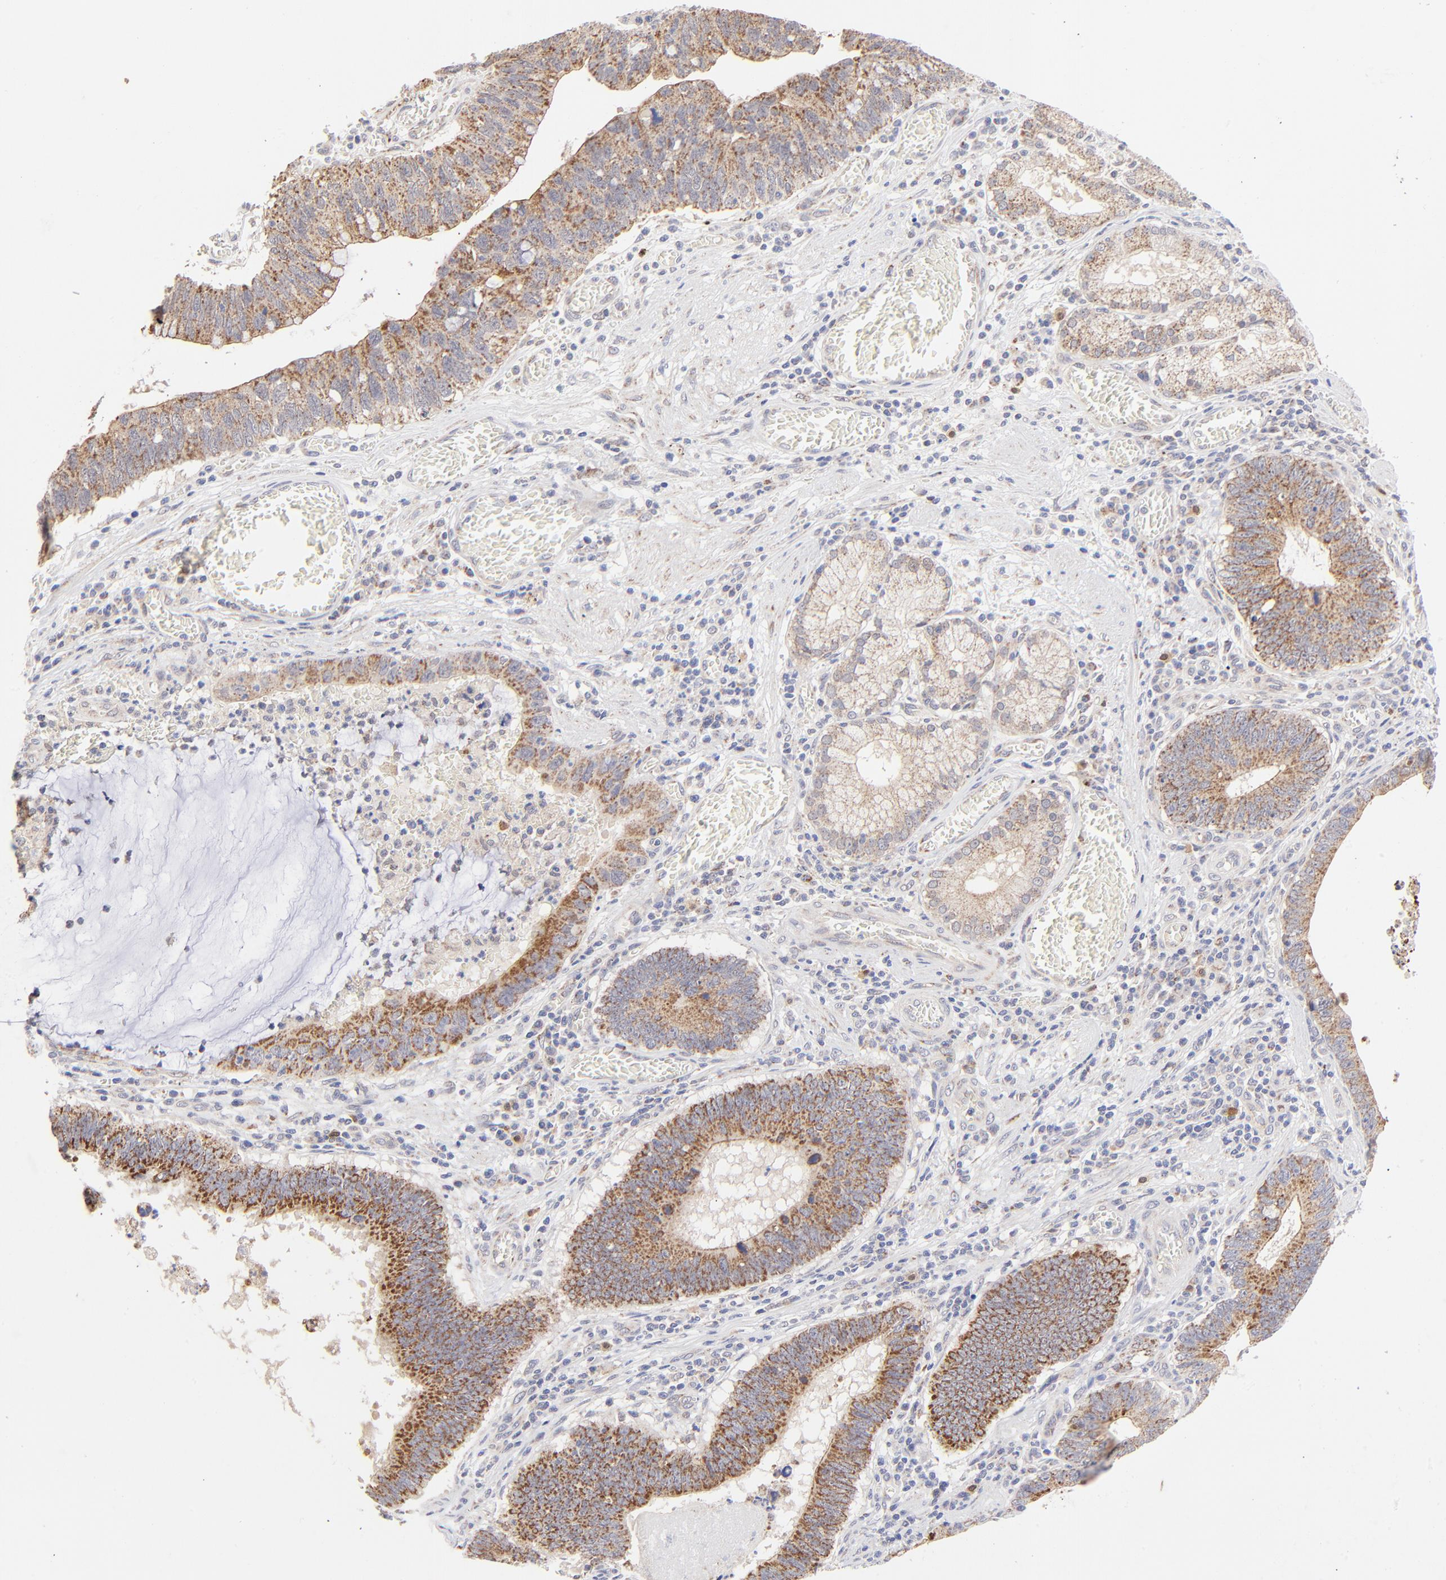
{"staining": {"intensity": "moderate", "quantity": ">75%", "location": "cytoplasmic/membranous"}, "tissue": "stomach cancer", "cell_type": "Tumor cells", "image_type": "cancer", "snomed": [{"axis": "morphology", "description": "Adenocarcinoma, NOS"}, {"axis": "topography", "description": "Stomach"}, {"axis": "topography", "description": "Gastric cardia"}], "caption": "IHC micrograph of neoplastic tissue: human stomach cancer stained using IHC displays medium levels of moderate protein expression localized specifically in the cytoplasmic/membranous of tumor cells, appearing as a cytoplasmic/membranous brown color.", "gene": "FBXL12", "patient": {"sex": "male", "age": 59}}